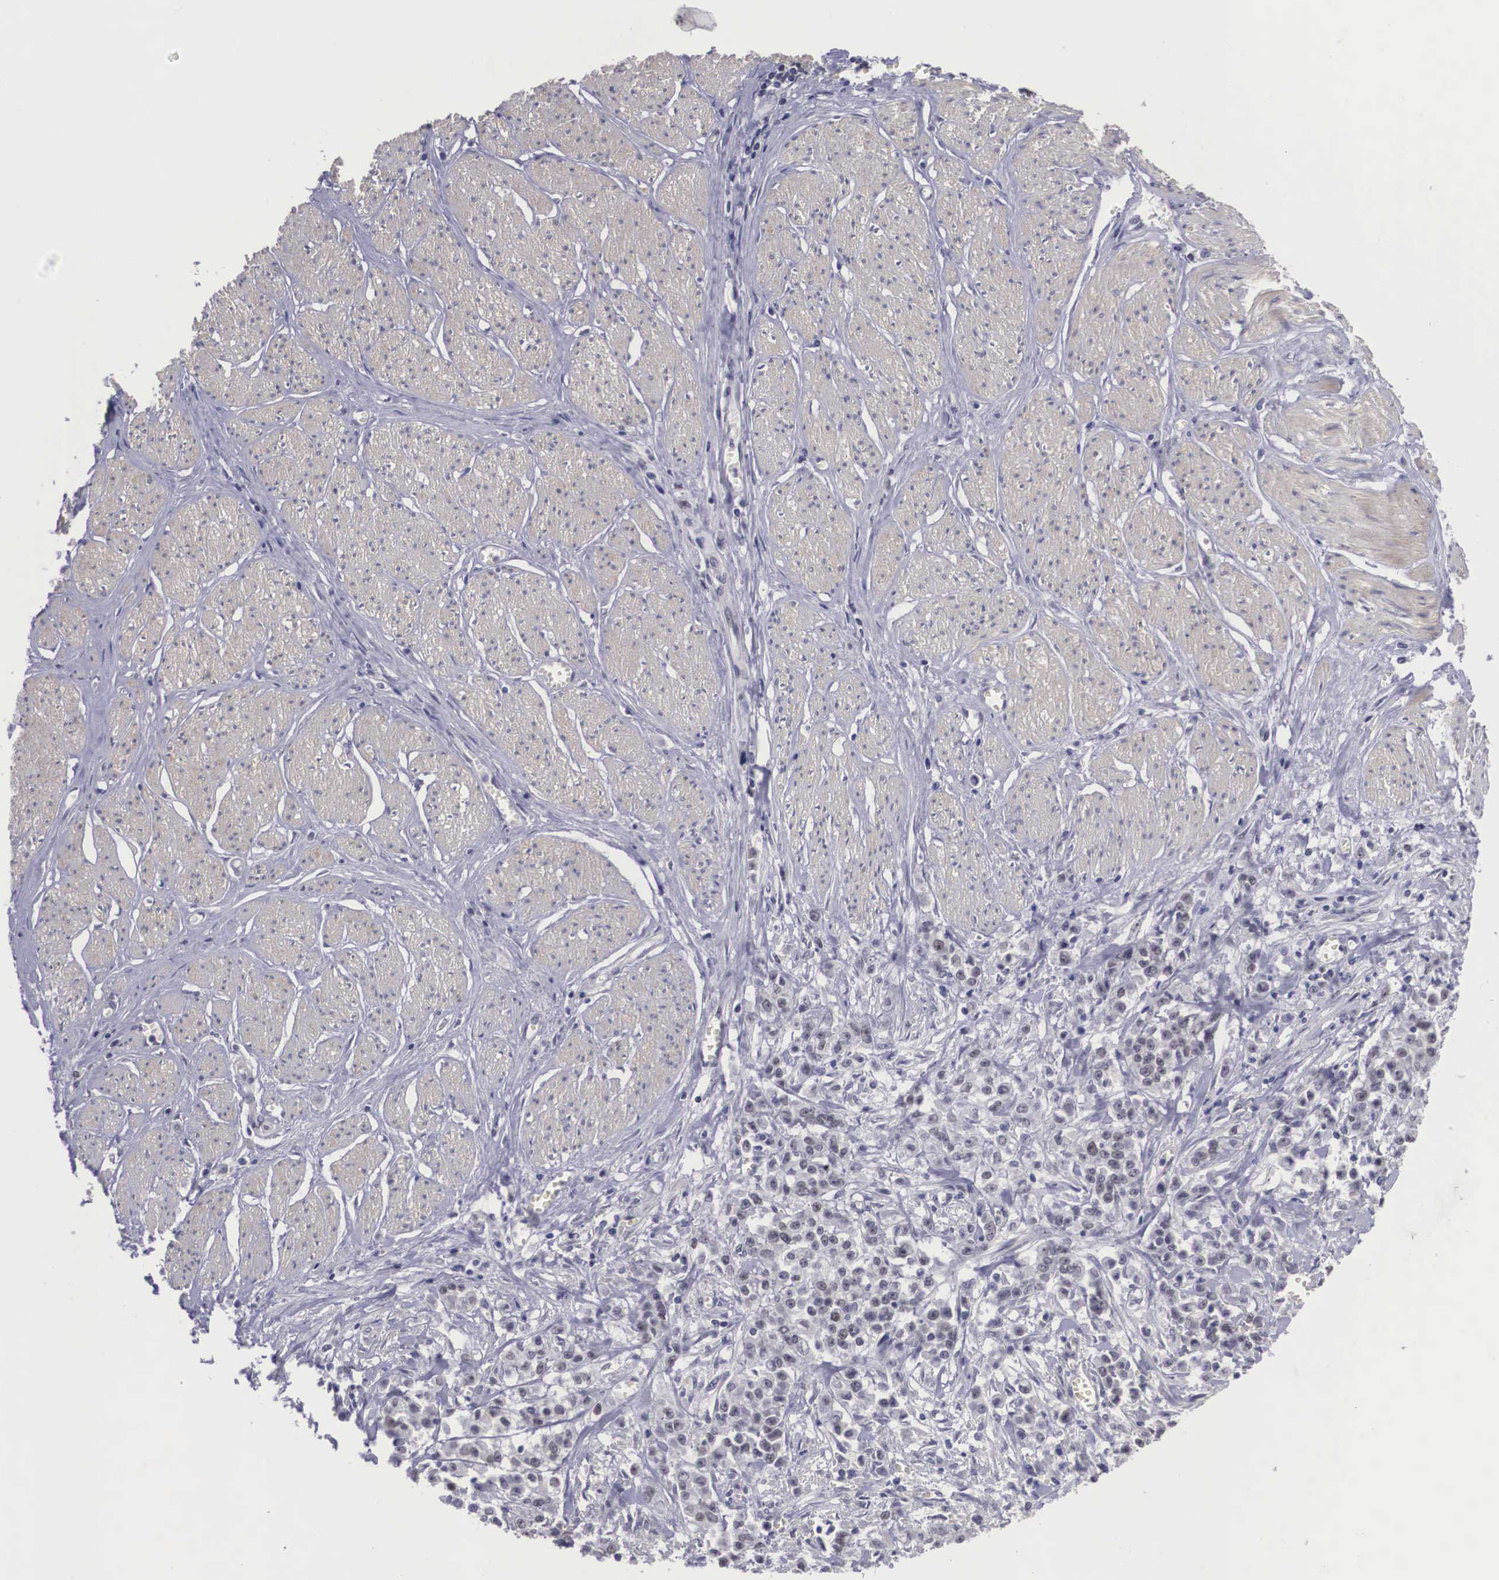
{"staining": {"intensity": "negative", "quantity": "none", "location": "none"}, "tissue": "stomach cancer", "cell_type": "Tumor cells", "image_type": "cancer", "snomed": [{"axis": "morphology", "description": "Adenocarcinoma, NOS"}, {"axis": "topography", "description": "Stomach"}], "caption": "A high-resolution micrograph shows immunohistochemistry staining of stomach adenocarcinoma, which shows no significant staining in tumor cells. (DAB IHC, high magnification).", "gene": "ZNF275", "patient": {"sex": "male", "age": 72}}